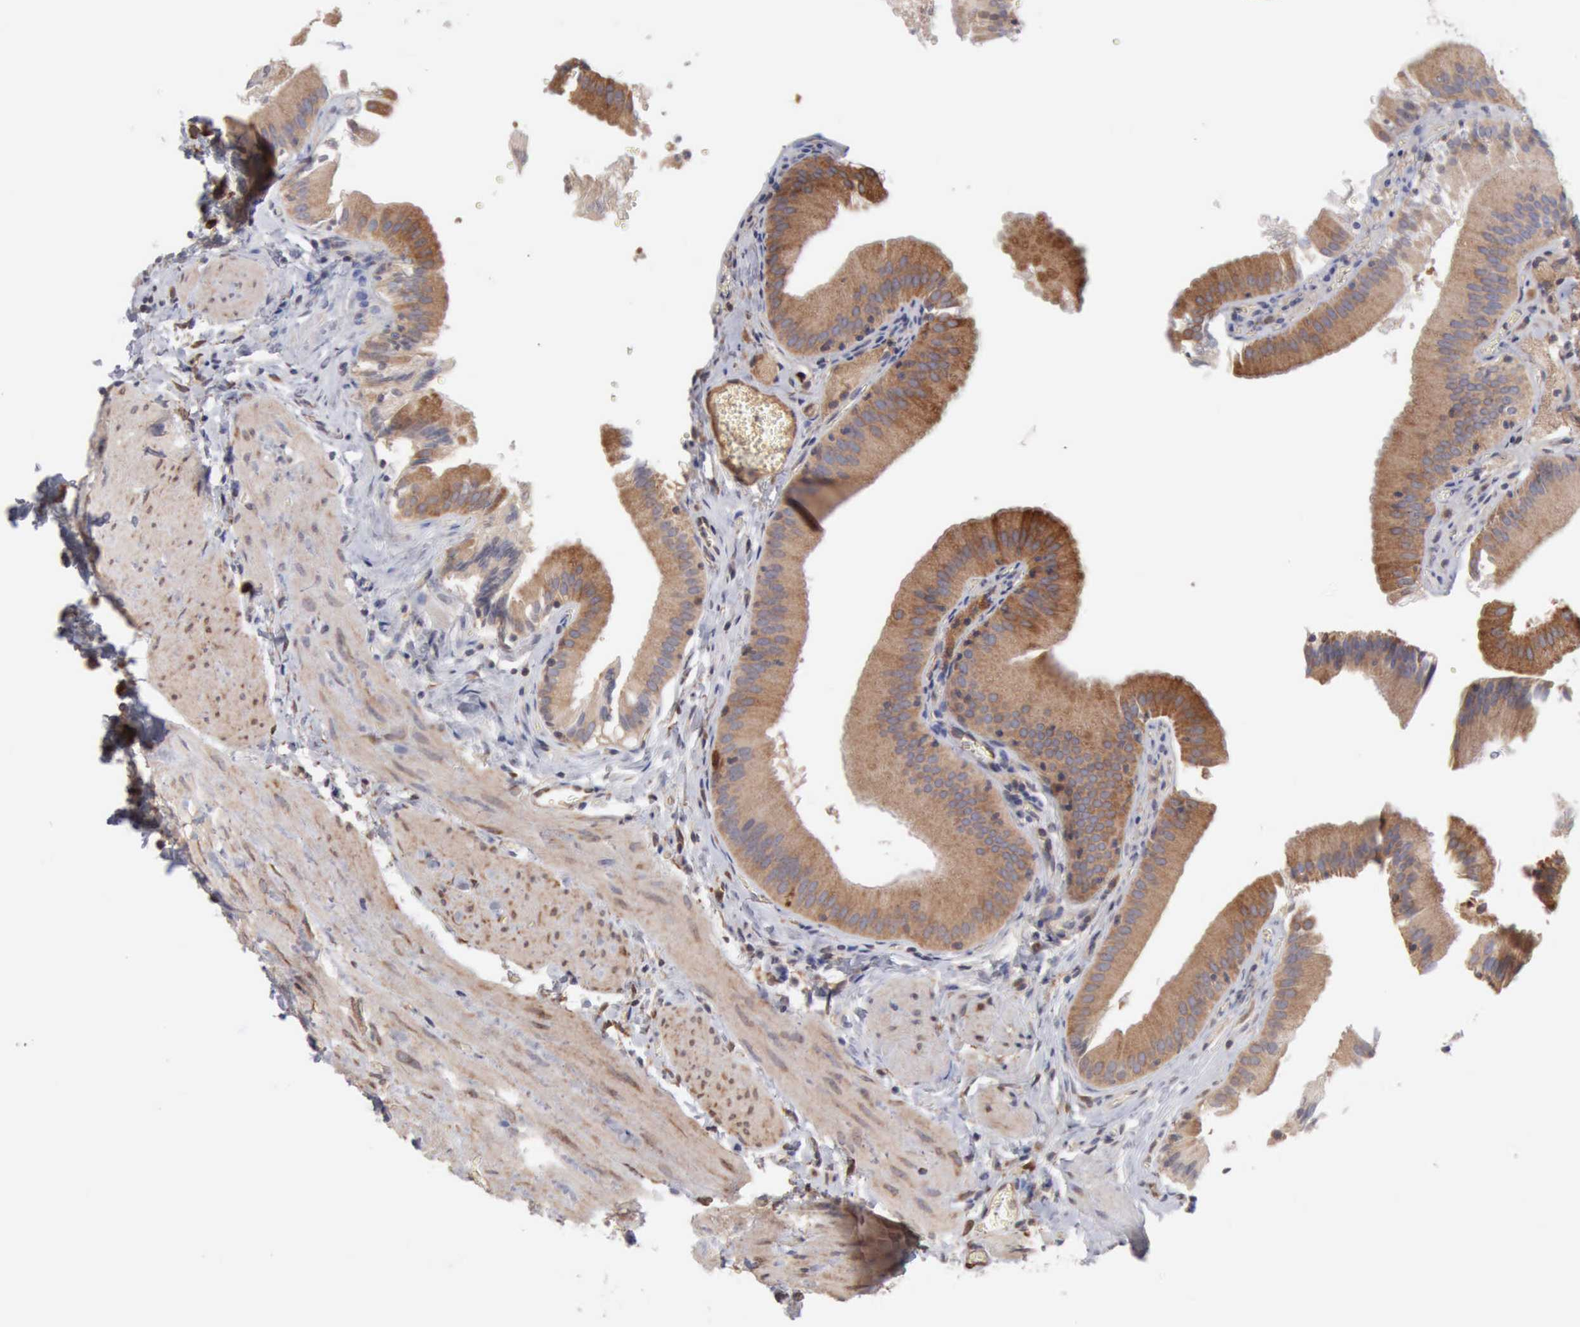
{"staining": {"intensity": "moderate", "quantity": ">75%", "location": "cytoplasmic/membranous"}, "tissue": "gallbladder", "cell_type": "Glandular cells", "image_type": "normal", "snomed": [{"axis": "morphology", "description": "Normal tissue, NOS"}, {"axis": "topography", "description": "Gallbladder"}], "caption": "Immunohistochemical staining of benign gallbladder displays >75% levels of moderate cytoplasmic/membranous protein staining in about >75% of glandular cells. (IHC, brightfield microscopy, high magnification).", "gene": "APOL2", "patient": {"sex": "female", "age": 24}}